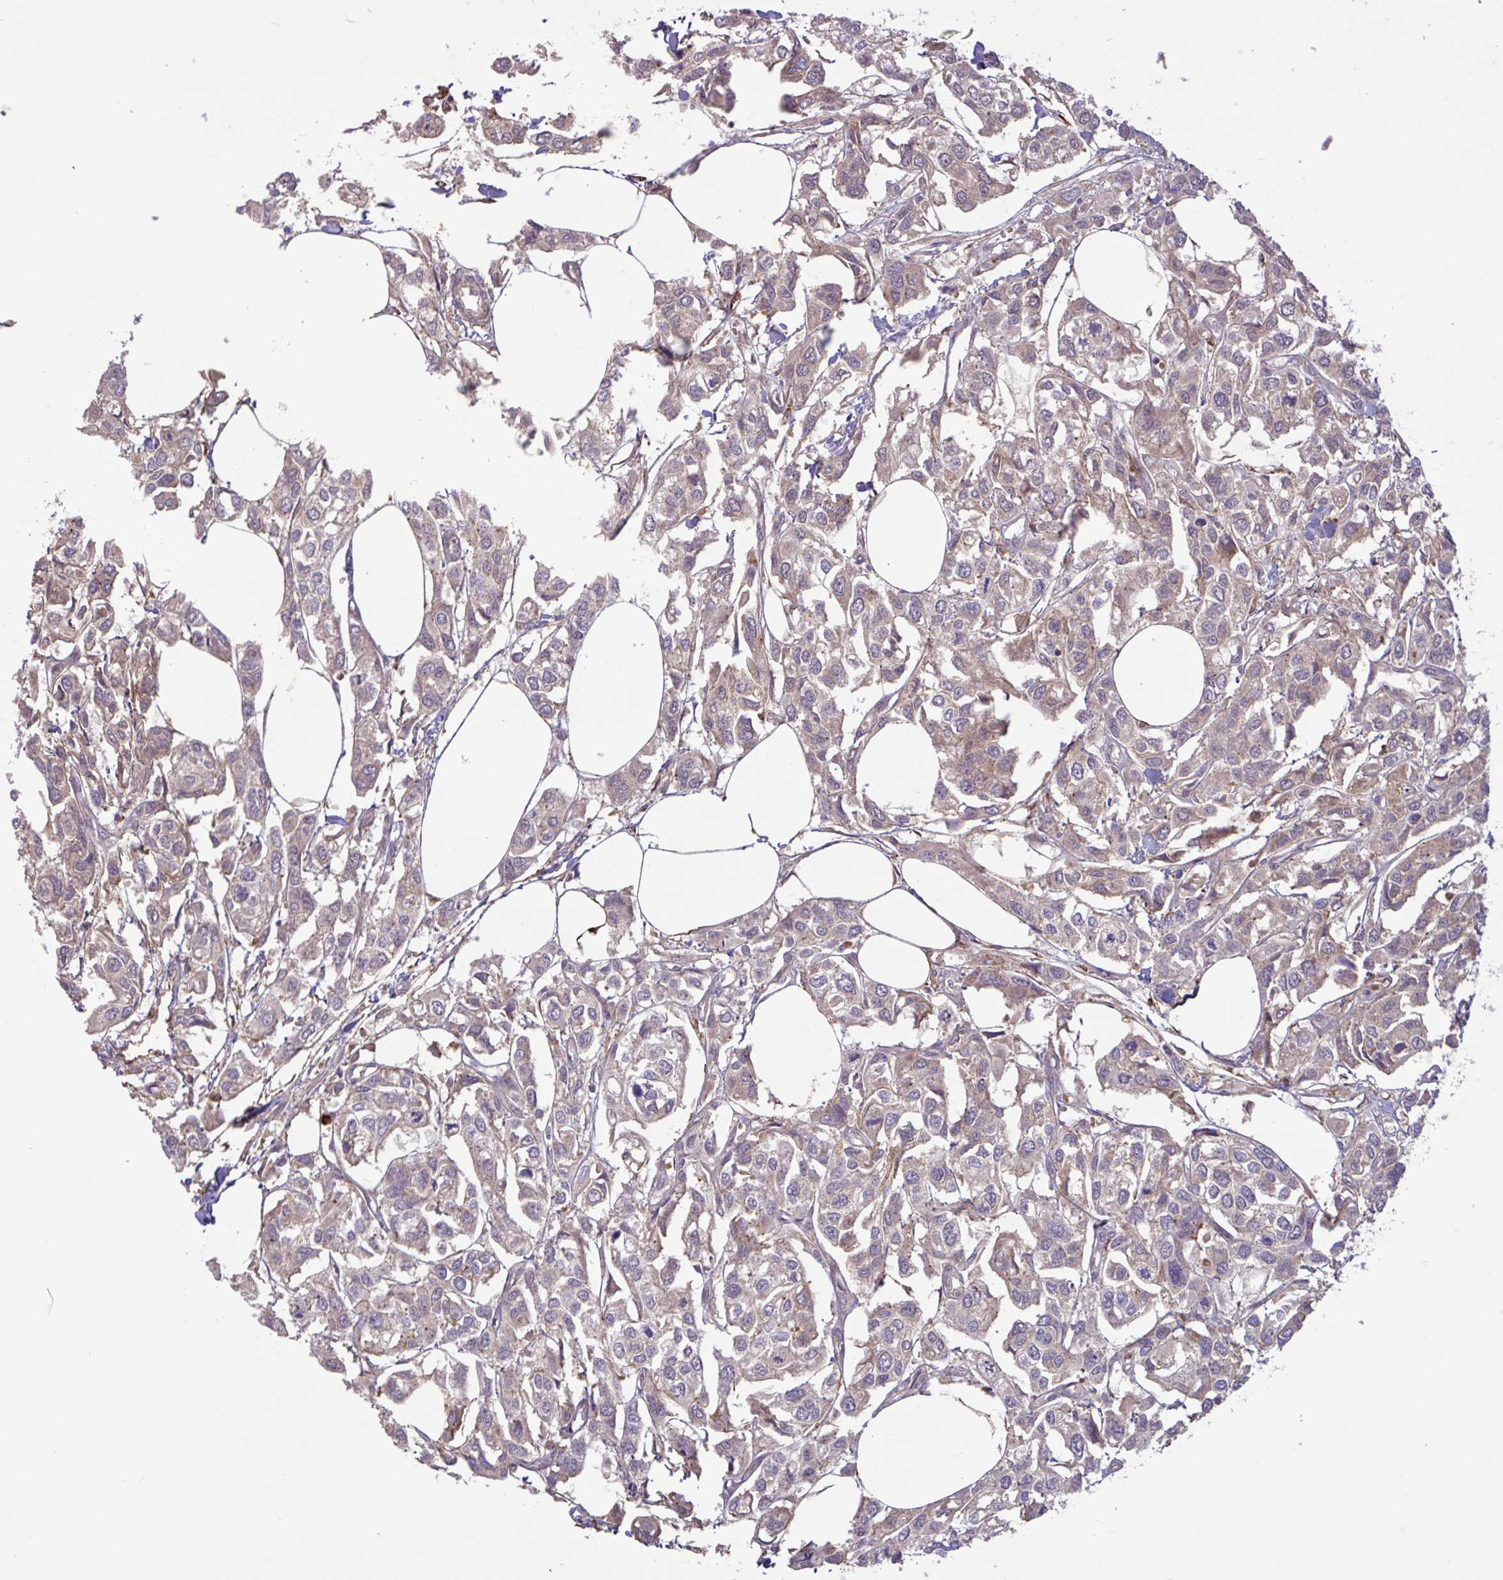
{"staining": {"intensity": "weak", "quantity": "25%-75%", "location": "cytoplasmic/membranous"}, "tissue": "urothelial cancer", "cell_type": "Tumor cells", "image_type": "cancer", "snomed": [{"axis": "morphology", "description": "Urothelial carcinoma, High grade"}, {"axis": "topography", "description": "Urinary bladder"}], "caption": "Weak cytoplasmic/membranous staining is seen in approximately 25%-75% of tumor cells in urothelial carcinoma (high-grade). (Brightfield microscopy of DAB IHC at high magnification).", "gene": "IL1R1", "patient": {"sex": "male", "age": 67}}